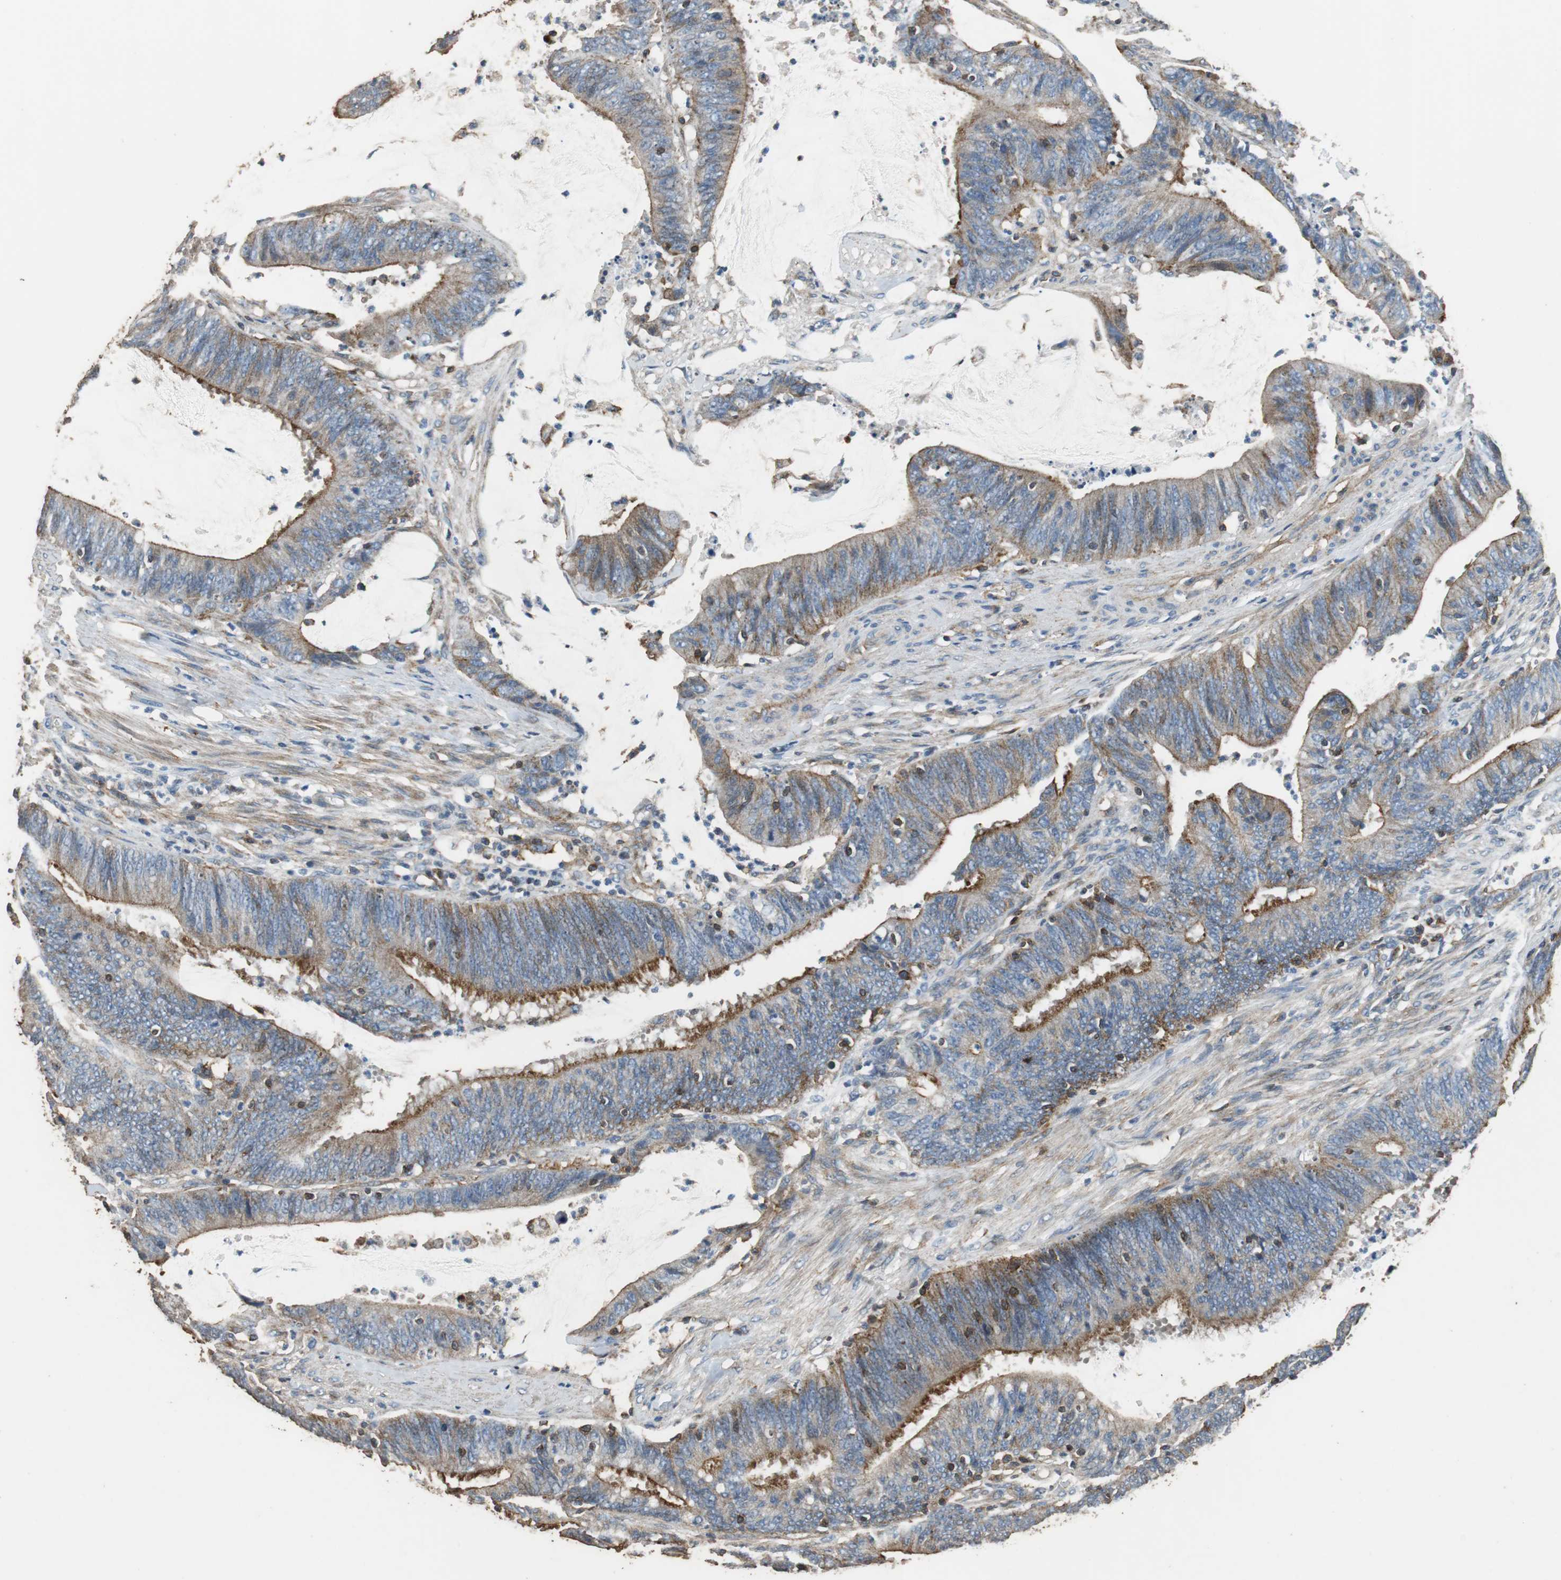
{"staining": {"intensity": "weak", "quantity": ">75%", "location": "cytoplasmic/membranous"}, "tissue": "colorectal cancer", "cell_type": "Tumor cells", "image_type": "cancer", "snomed": [{"axis": "morphology", "description": "Adenocarcinoma, NOS"}, {"axis": "topography", "description": "Rectum"}], "caption": "Colorectal adenocarcinoma stained for a protein shows weak cytoplasmic/membranous positivity in tumor cells.", "gene": "PRKRA", "patient": {"sex": "female", "age": 66}}